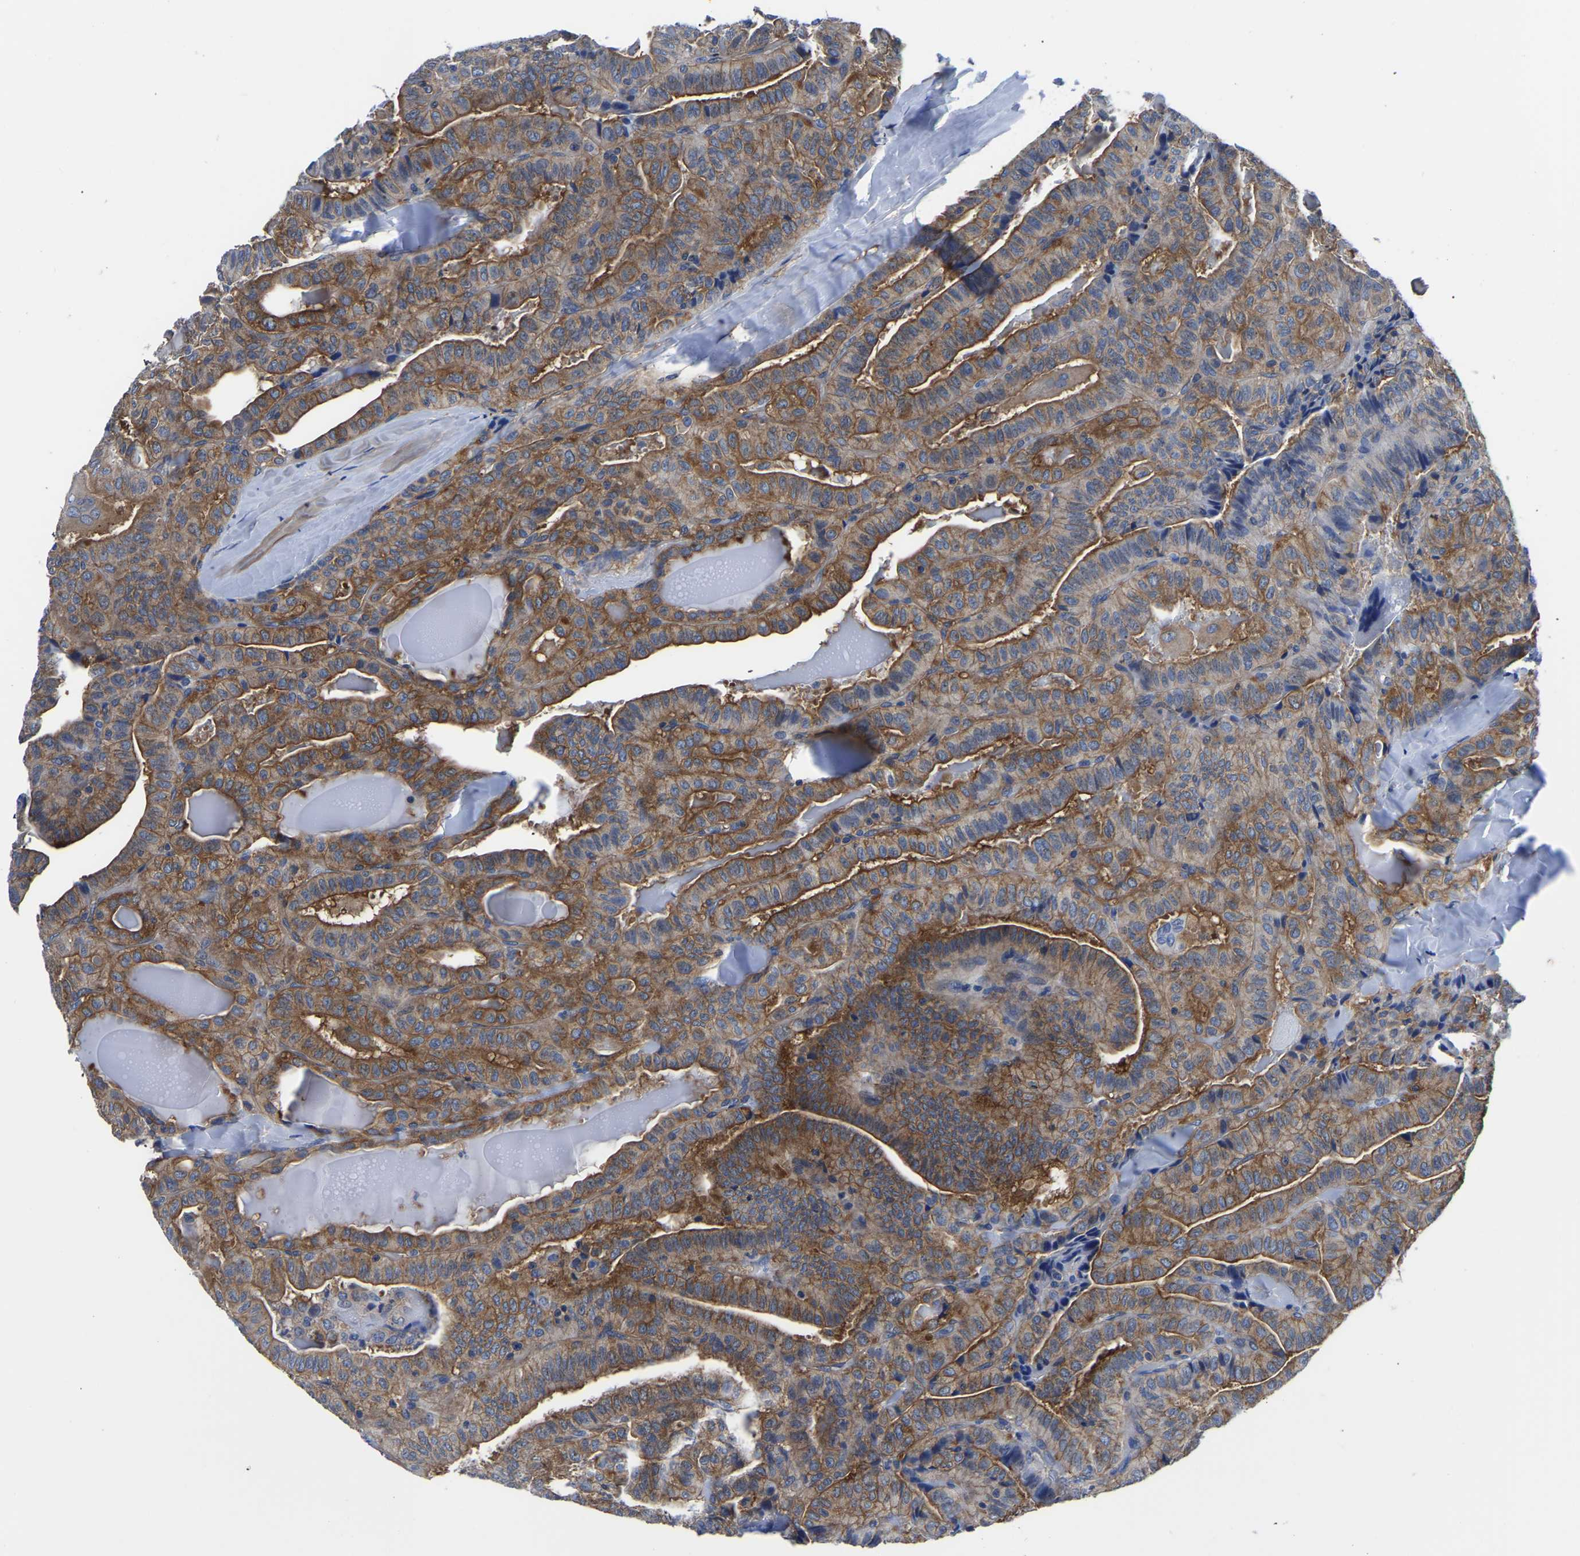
{"staining": {"intensity": "moderate", "quantity": ">75%", "location": "cytoplasmic/membranous"}, "tissue": "thyroid cancer", "cell_type": "Tumor cells", "image_type": "cancer", "snomed": [{"axis": "morphology", "description": "Papillary adenocarcinoma, NOS"}, {"axis": "topography", "description": "Thyroid gland"}], "caption": "There is medium levels of moderate cytoplasmic/membranous staining in tumor cells of papillary adenocarcinoma (thyroid), as demonstrated by immunohistochemical staining (brown color).", "gene": "TFG", "patient": {"sex": "male", "age": 77}}